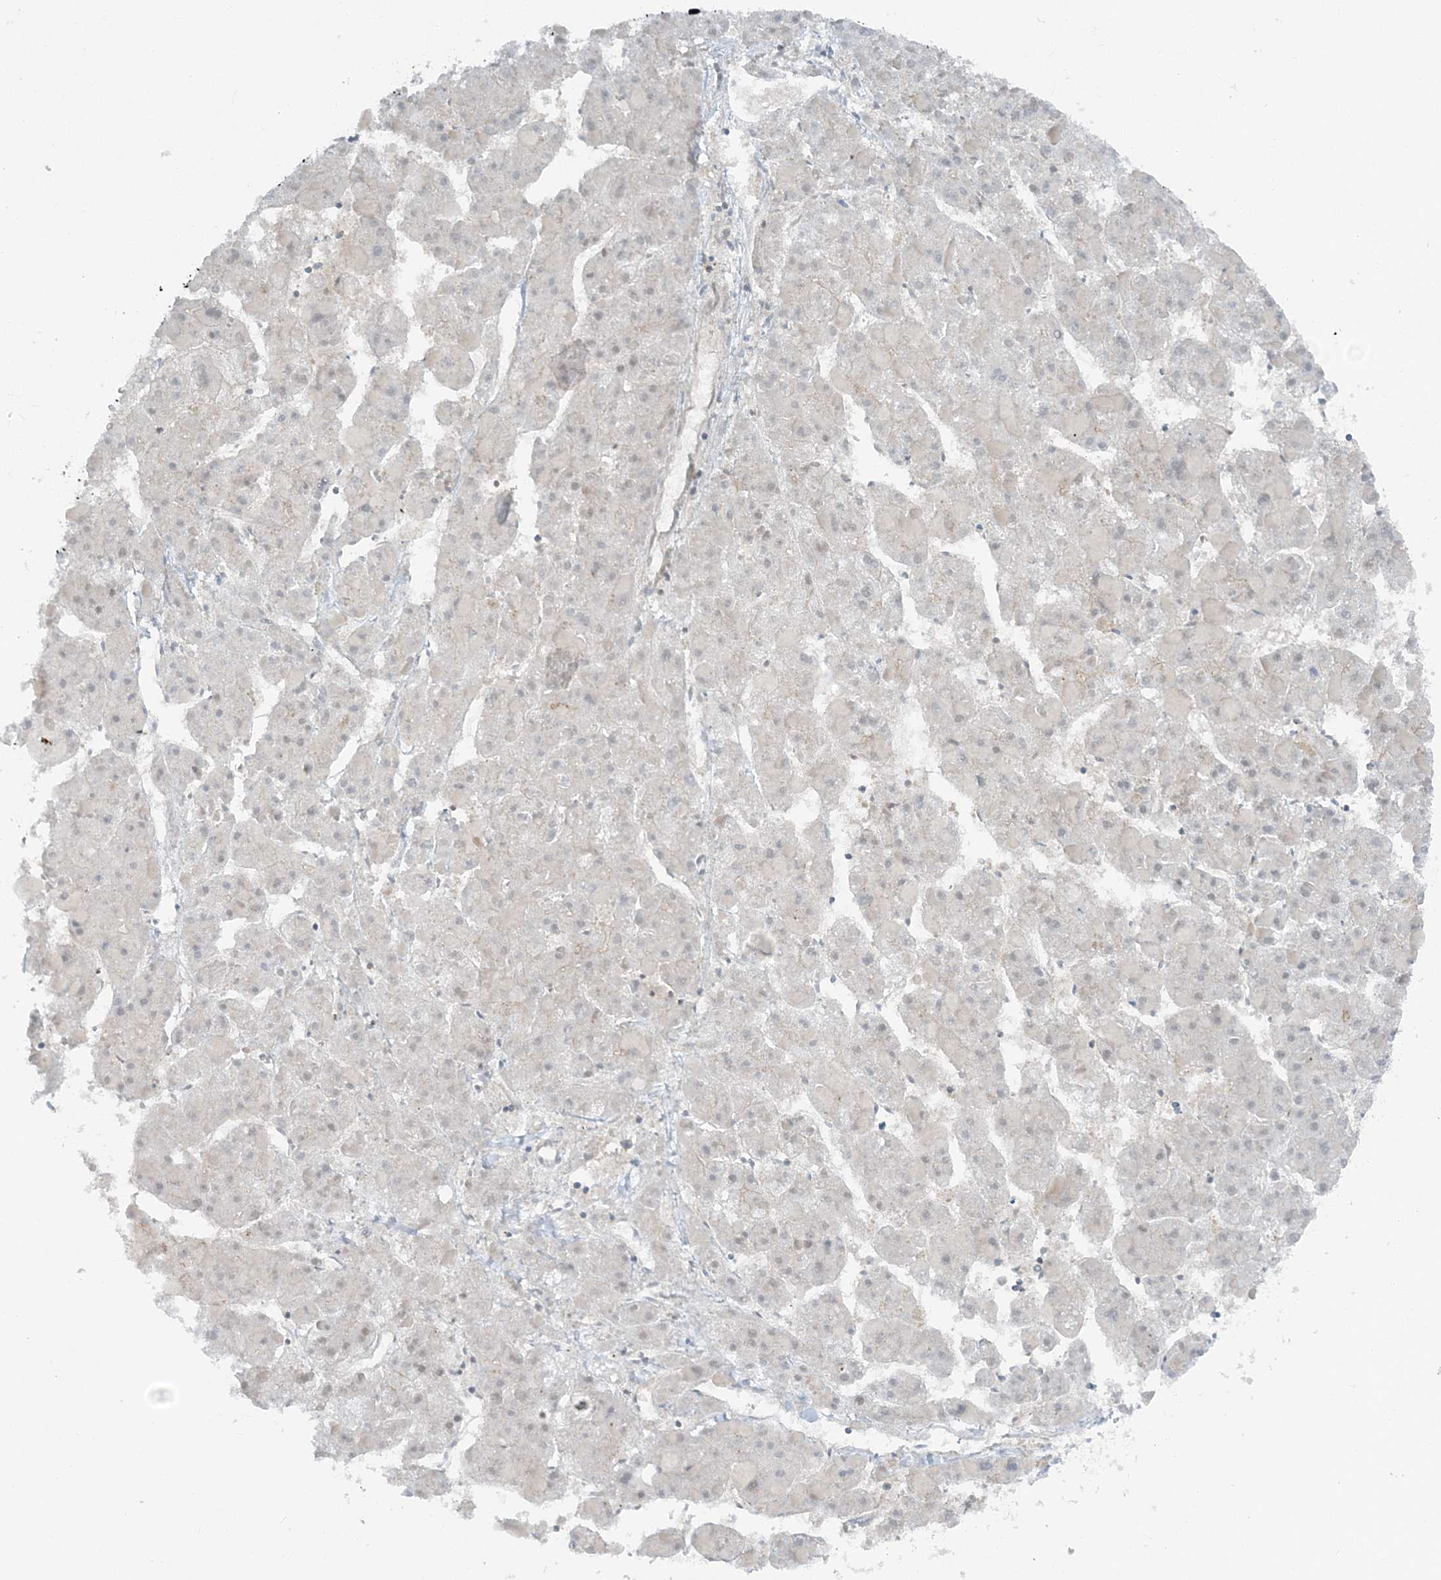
{"staining": {"intensity": "negative", "quantity": "none", "location": "none"}, "tissue": "liver cancer", "cell_type": "Tumor cells", "image_type": "cancer", "snomed": [{"axis": "morphology", "description": "Carcinoma, Hepatocellular, NOS"}, {"axis": "topography", "description": "Liver"}], "caption": "The photomicrograph displays no significant expression in tumor cells of liver cancer.", "gene": "ATP11A", "patient": {"sex": "female", "age": 73}}